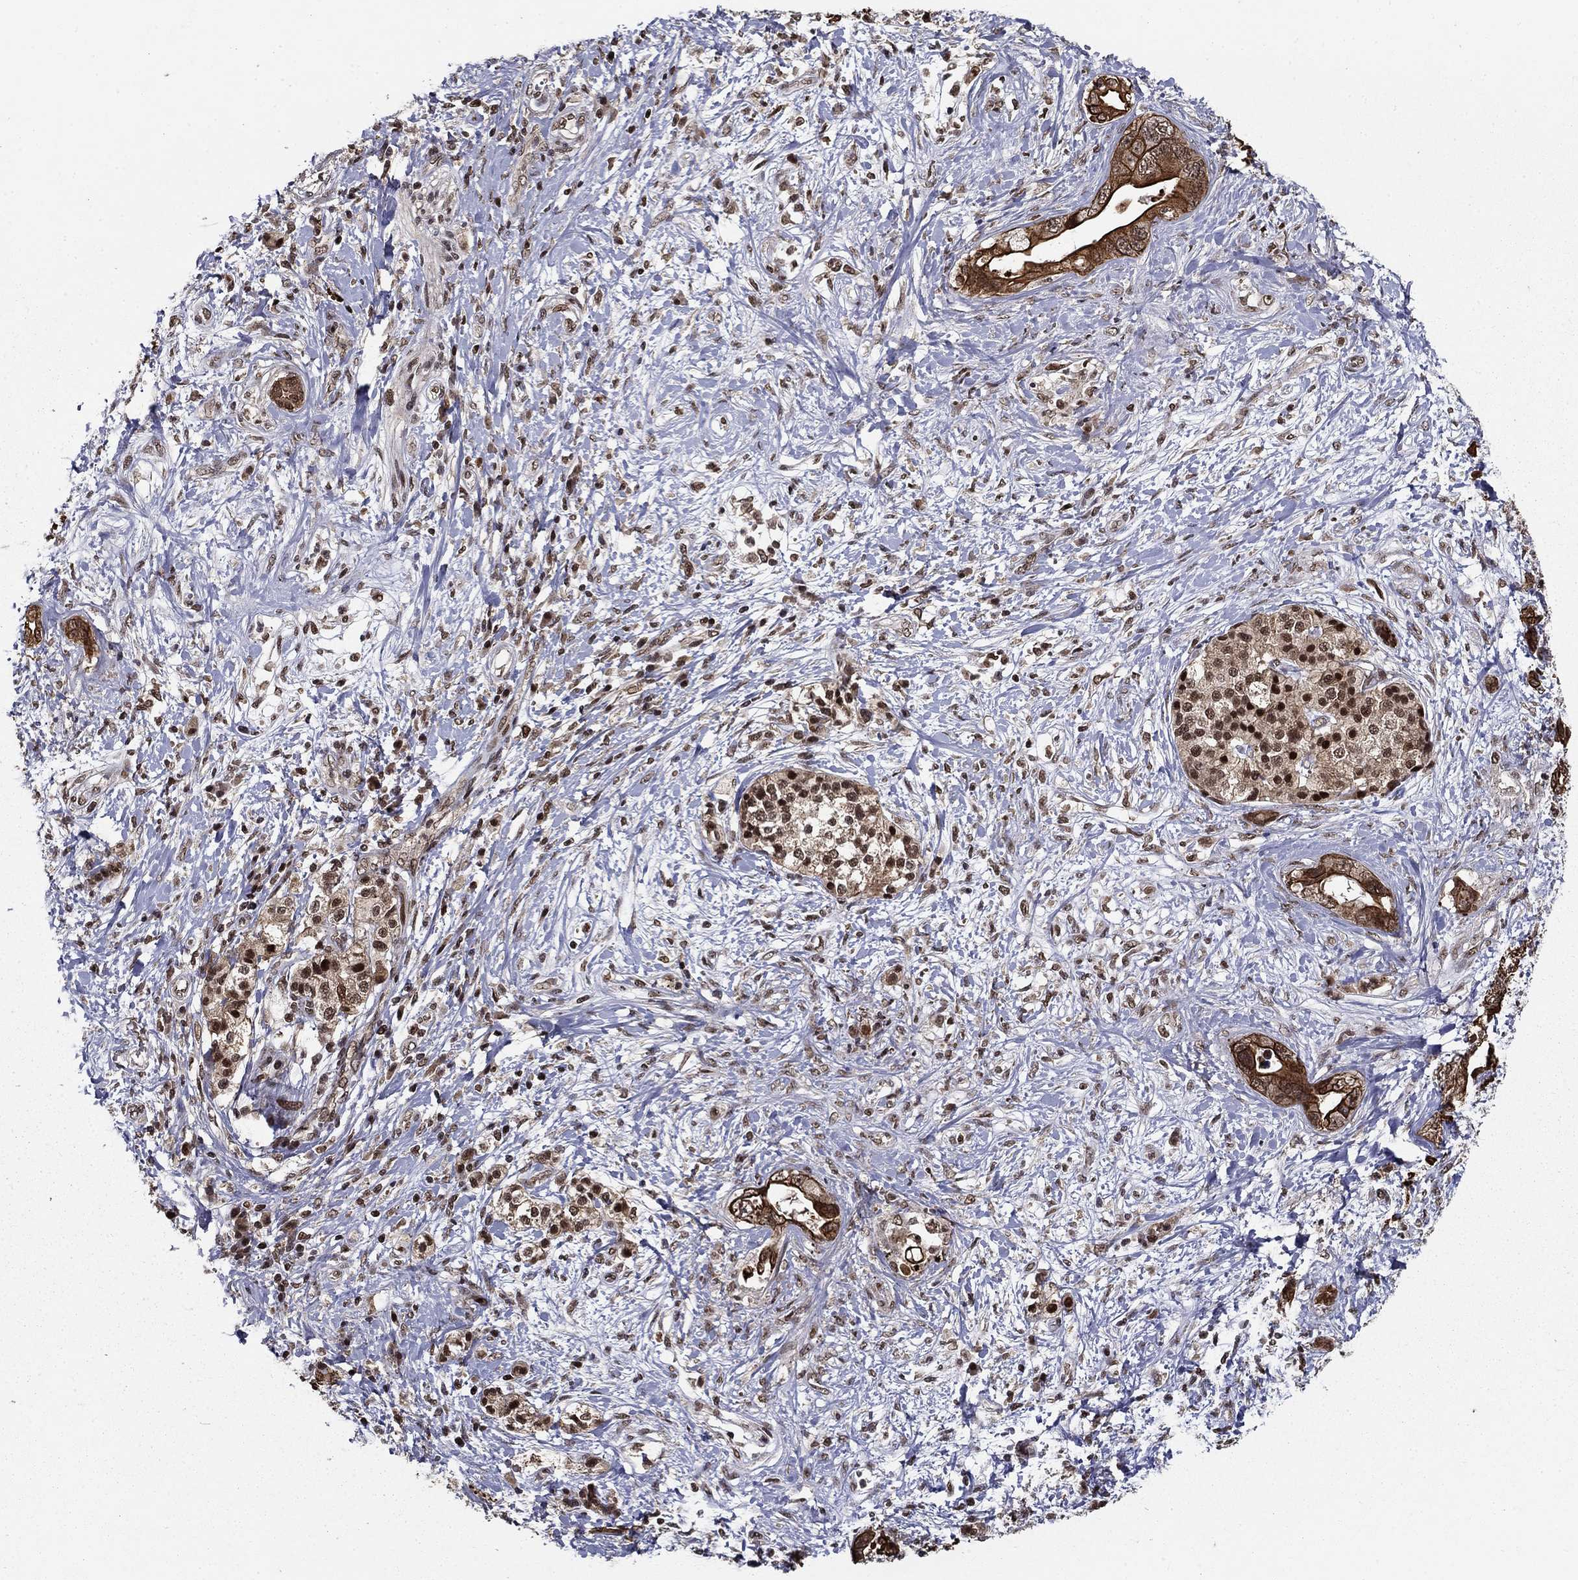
{"staining": {"intensity": "strong", "quantity": ">75%", "location": "cytoplasmic/membranous"}, "tissue": "pancreatic cancer", "cell_type": "Tumor cells", "image_type": "cancer", "snomed": [{"axis": "morphology", "description": "Adenocarcinoma, NOS"}, {"axis": "topography", "description": "Pancreas"}], "caption": "Pancreatic adenocarcinoma stained with a brown dye reveals strong cytoplasmic/membranous positive expression in approximately >75% of tumor cells.", "gene": "CDCA7L", "patient": {"sex": "female", "age": 56}}